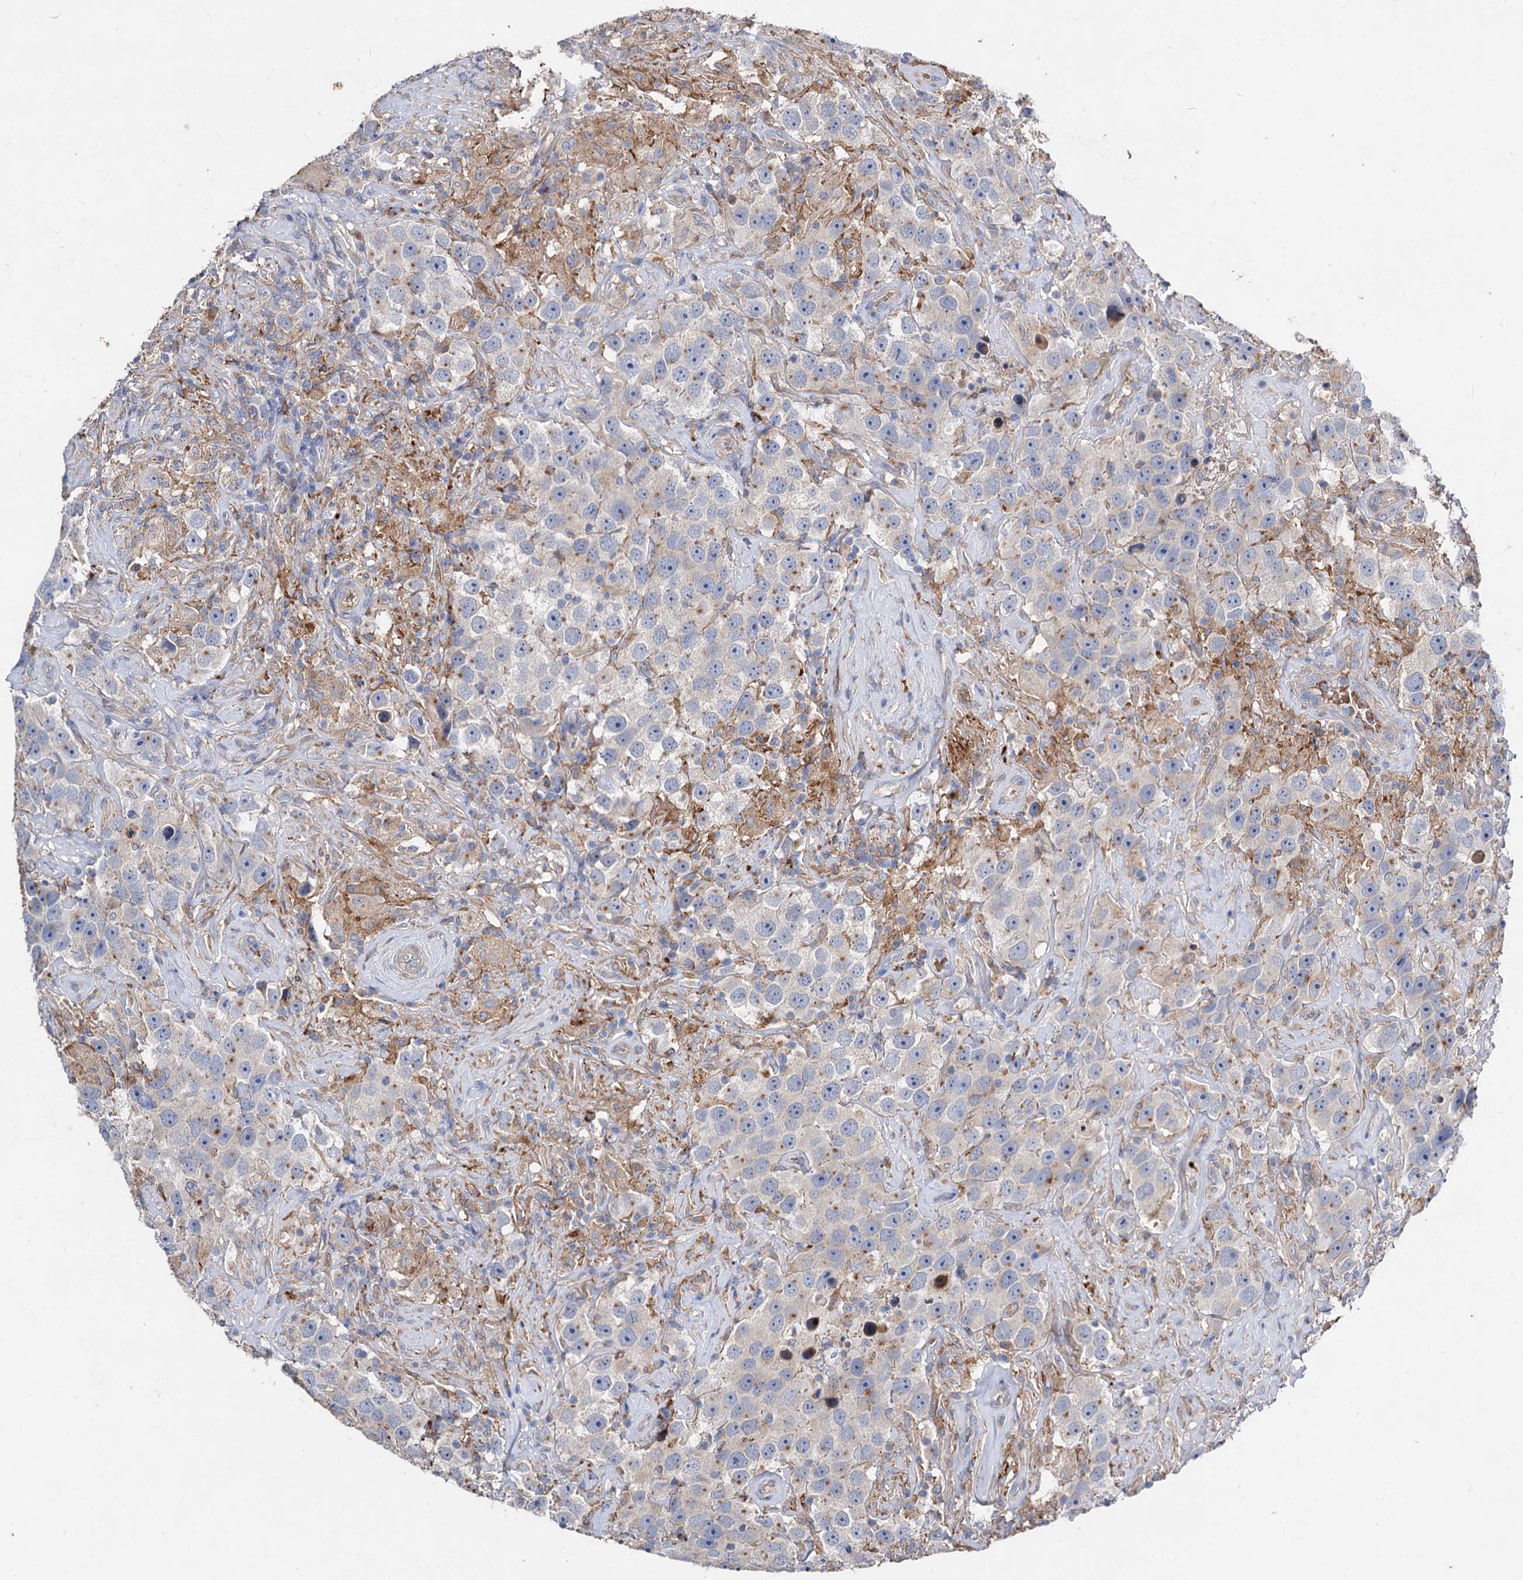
{"staining": {"intensity": "weak", "quantity": "<25%", "location": "cytoplasmic/membranous"}, "tissue": "testis cancer", "cell_type": "Tumor cells", "image_type": "cancer", "snomed": [{"axis": "morphology", "description": "Seminoma, NOS"}, {"axis": "topography", "description": "Testis"}], "caption": "Image shows no significant protein expression in tumor cells of testis cancer (seminoma).", "gene": "HVCN1", "patient": {"sex": "male", "age": 49}}